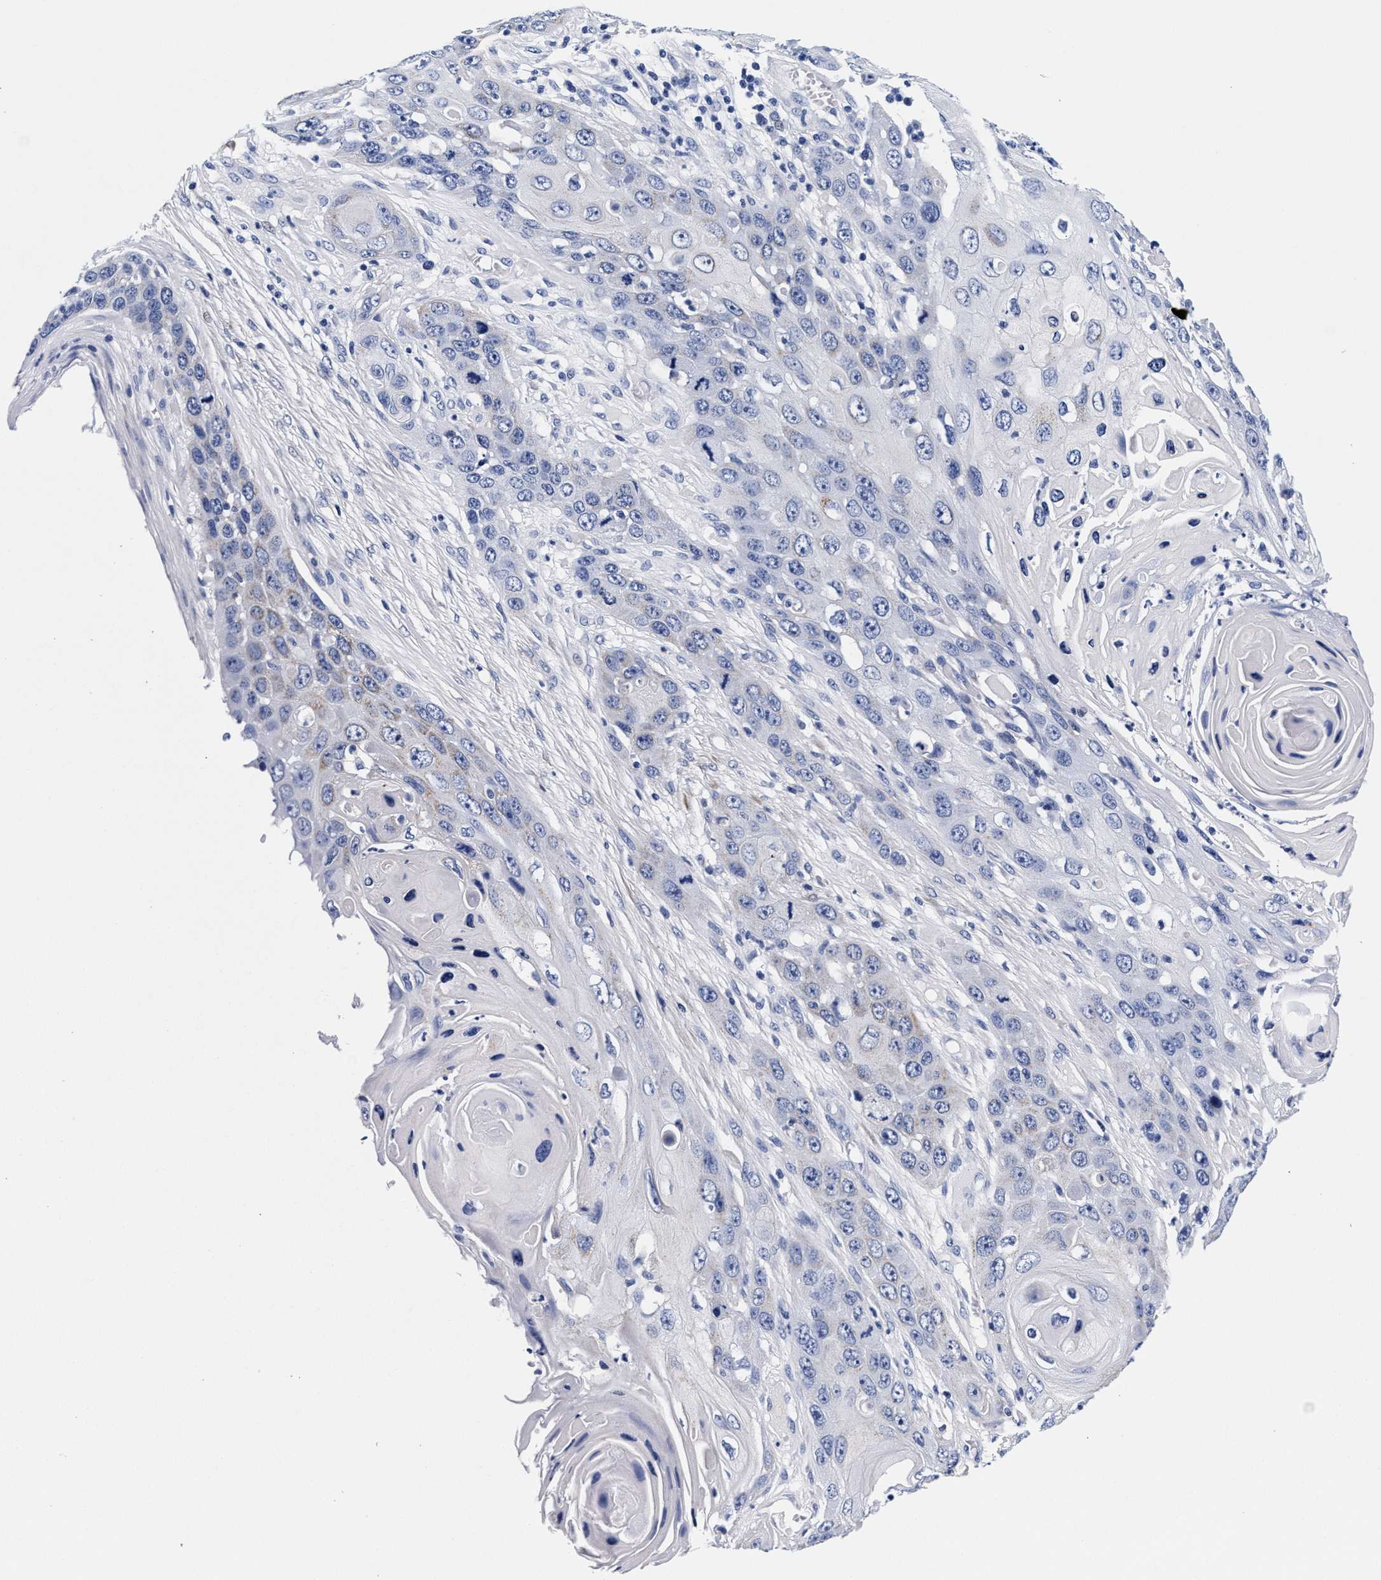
{"staining": {"intensity": "weak", "quantity": "<25%", "location": "cytoplasmic/membranous"}, "tissue": "skin cancer", "cell_type": "Tumor cells", "image_type": "cancer", "snomed": [{"axis": "morphology", "description": "Squamous cell carcinoma, NOS"}, {"axis": "topography", "description": "Skin"}], "caption": "The IHC photomicrograph has no significant positivity in tumor cells of squamous cell carcinoma (skin) tissue.", "gene": "RAB3B", "patient": {"sex": "male", "age": 55}}